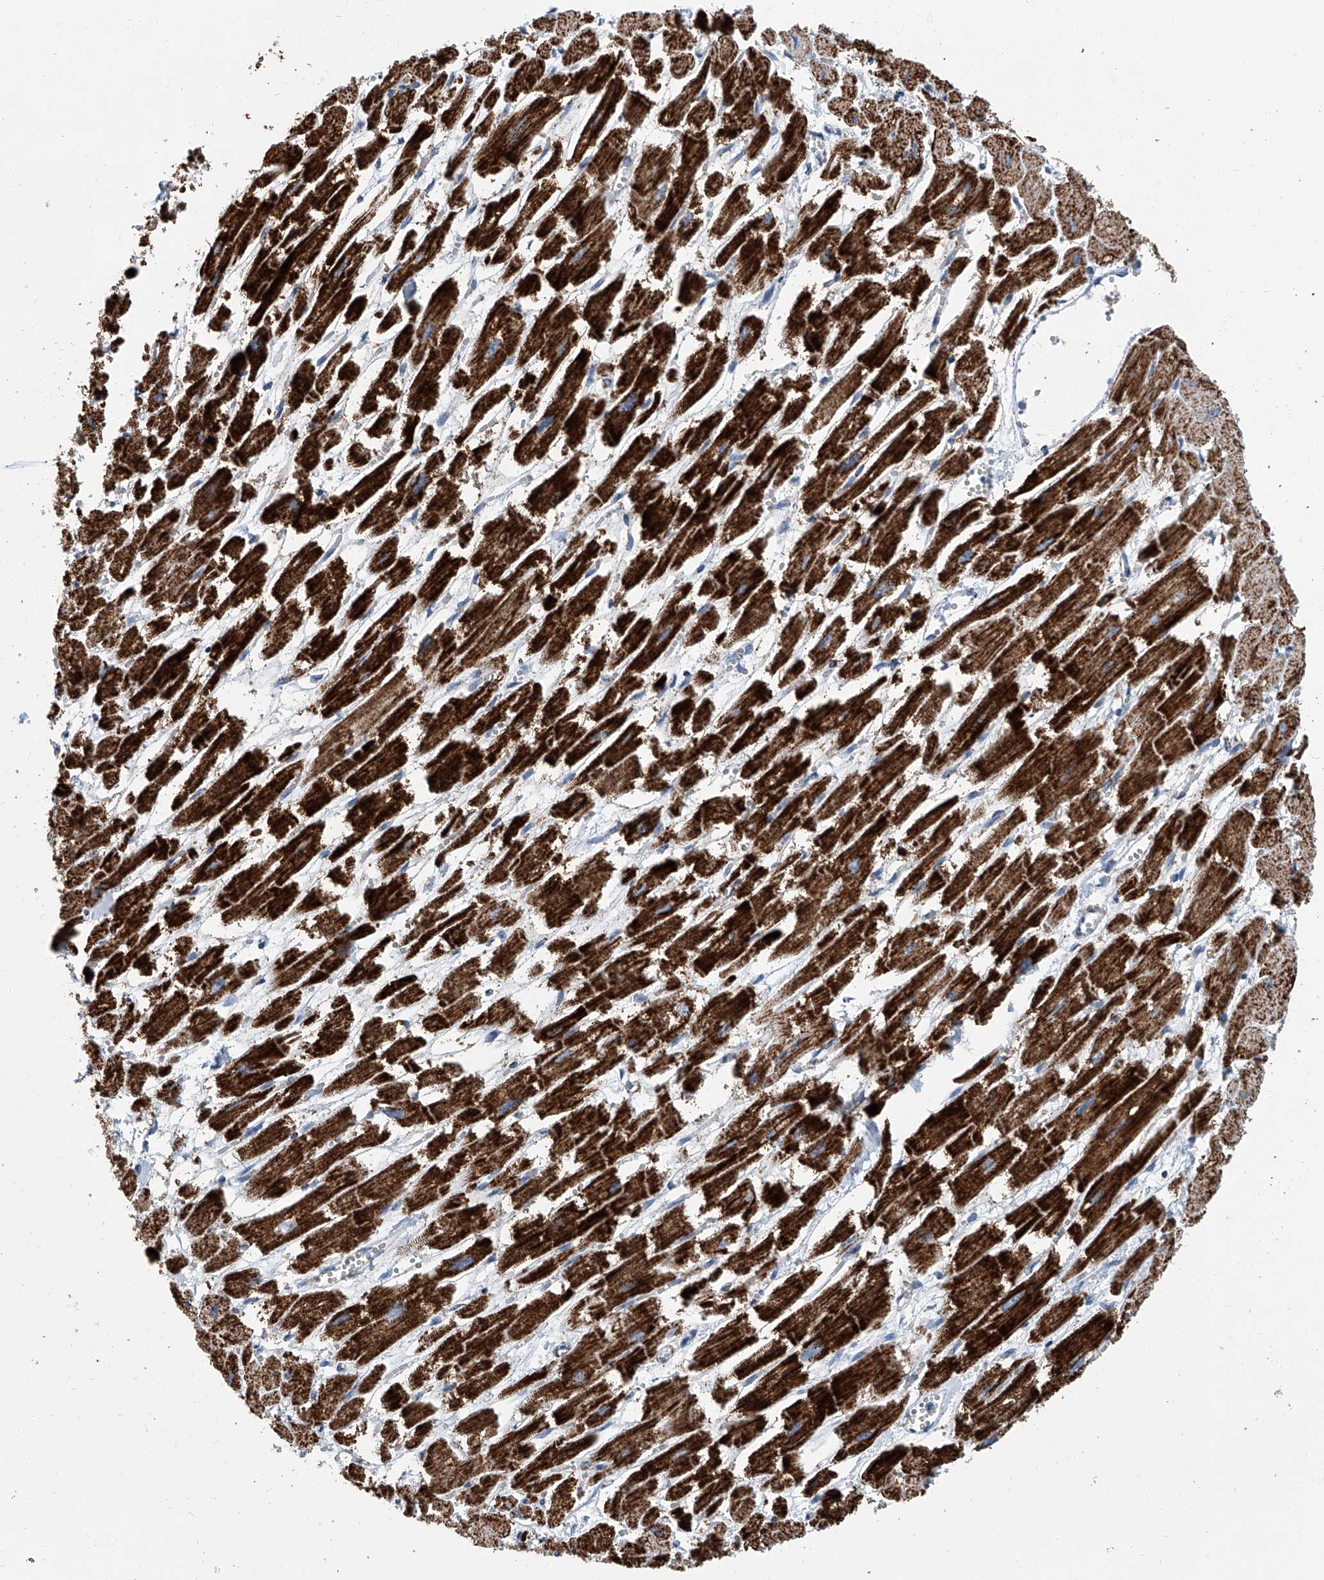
{"staining": {"intensity": "strong", "quantity": ">75%", "location": "cytoplasmic/membranous"}, "tissue": "heart muscle", "cell_type": "Cardiomyocytes", "image_type": "normal", "snomed": [{"axis": "morphology", "description": "Normal tissue, NOS"}, {"axis": "topography", "description": "Heart"}], "caption": "Immunohistochemistry (IHC) staining of unremarkable heart muscle, which shows high levels of strong cytoplasmic/membranous positivity in approximately >75% of cardiomyocytes indicating strong cytoplasmic/membranous protein positivity. The staining was performed using DAB (3,3'-diaminobenzidine) (brown) for protein detection and nuclei were counterstained in hematoxylin (blue).", "gene": "MT", "patient": {"sex": "male", "age": 54}}